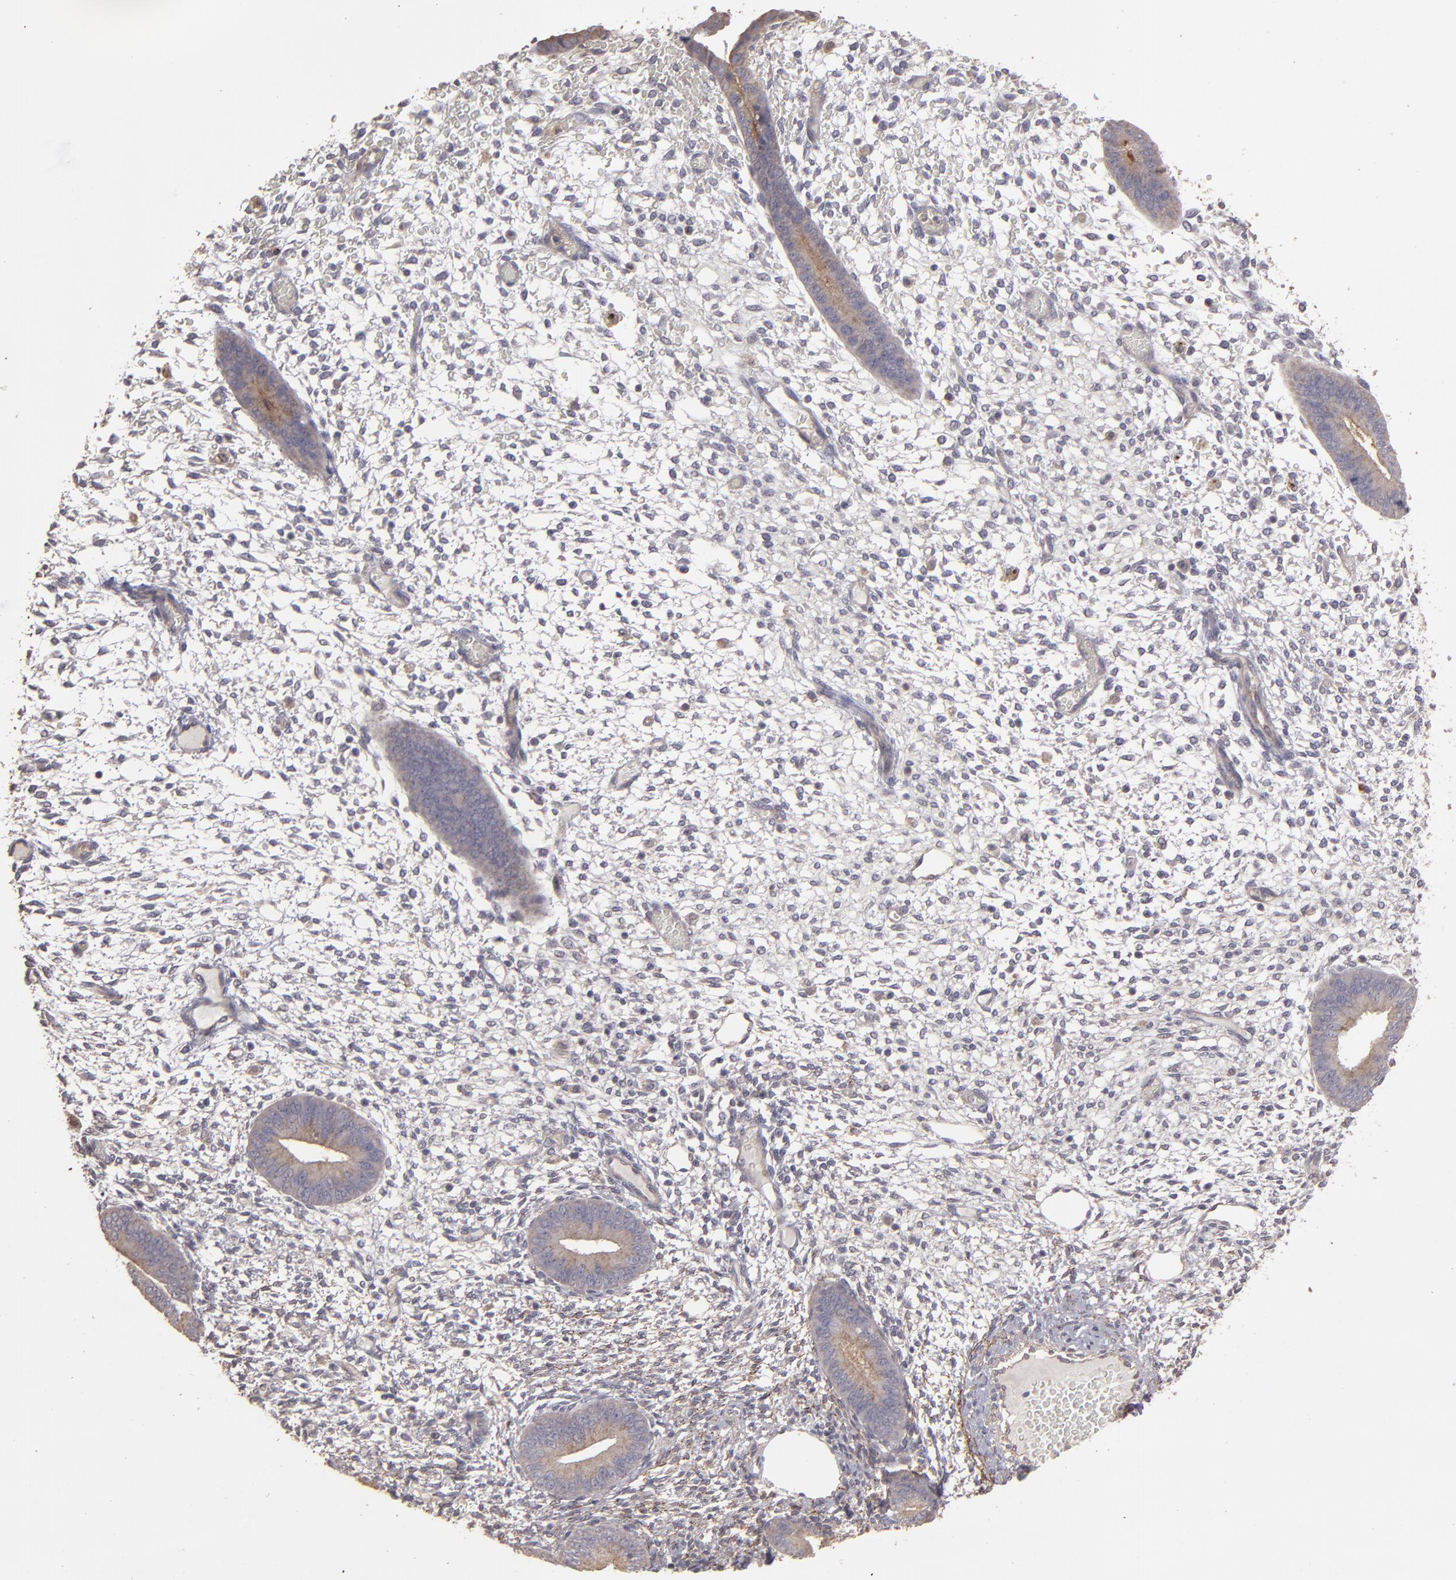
{"staining": {"intensity": "negative", "quantity": "none", "location": "none"}, "tissue": "endometrium", "cell_type": "Cells in endometrial stroma", "image_type": "normal", "snomed": [{"axis": "morphology", "description": "Normal tissue, NOS"}, {"axis": "topography", "description": "Endometrium"}], "caption": "DAB (3,3'-diaminobenzidine) immunohistochemical staining of unremarkable human endometrium exhibits no significant staining in cells in endometrial stroma.", "gene": "CD55", "patient": {"sex": "female", "age": 42}}